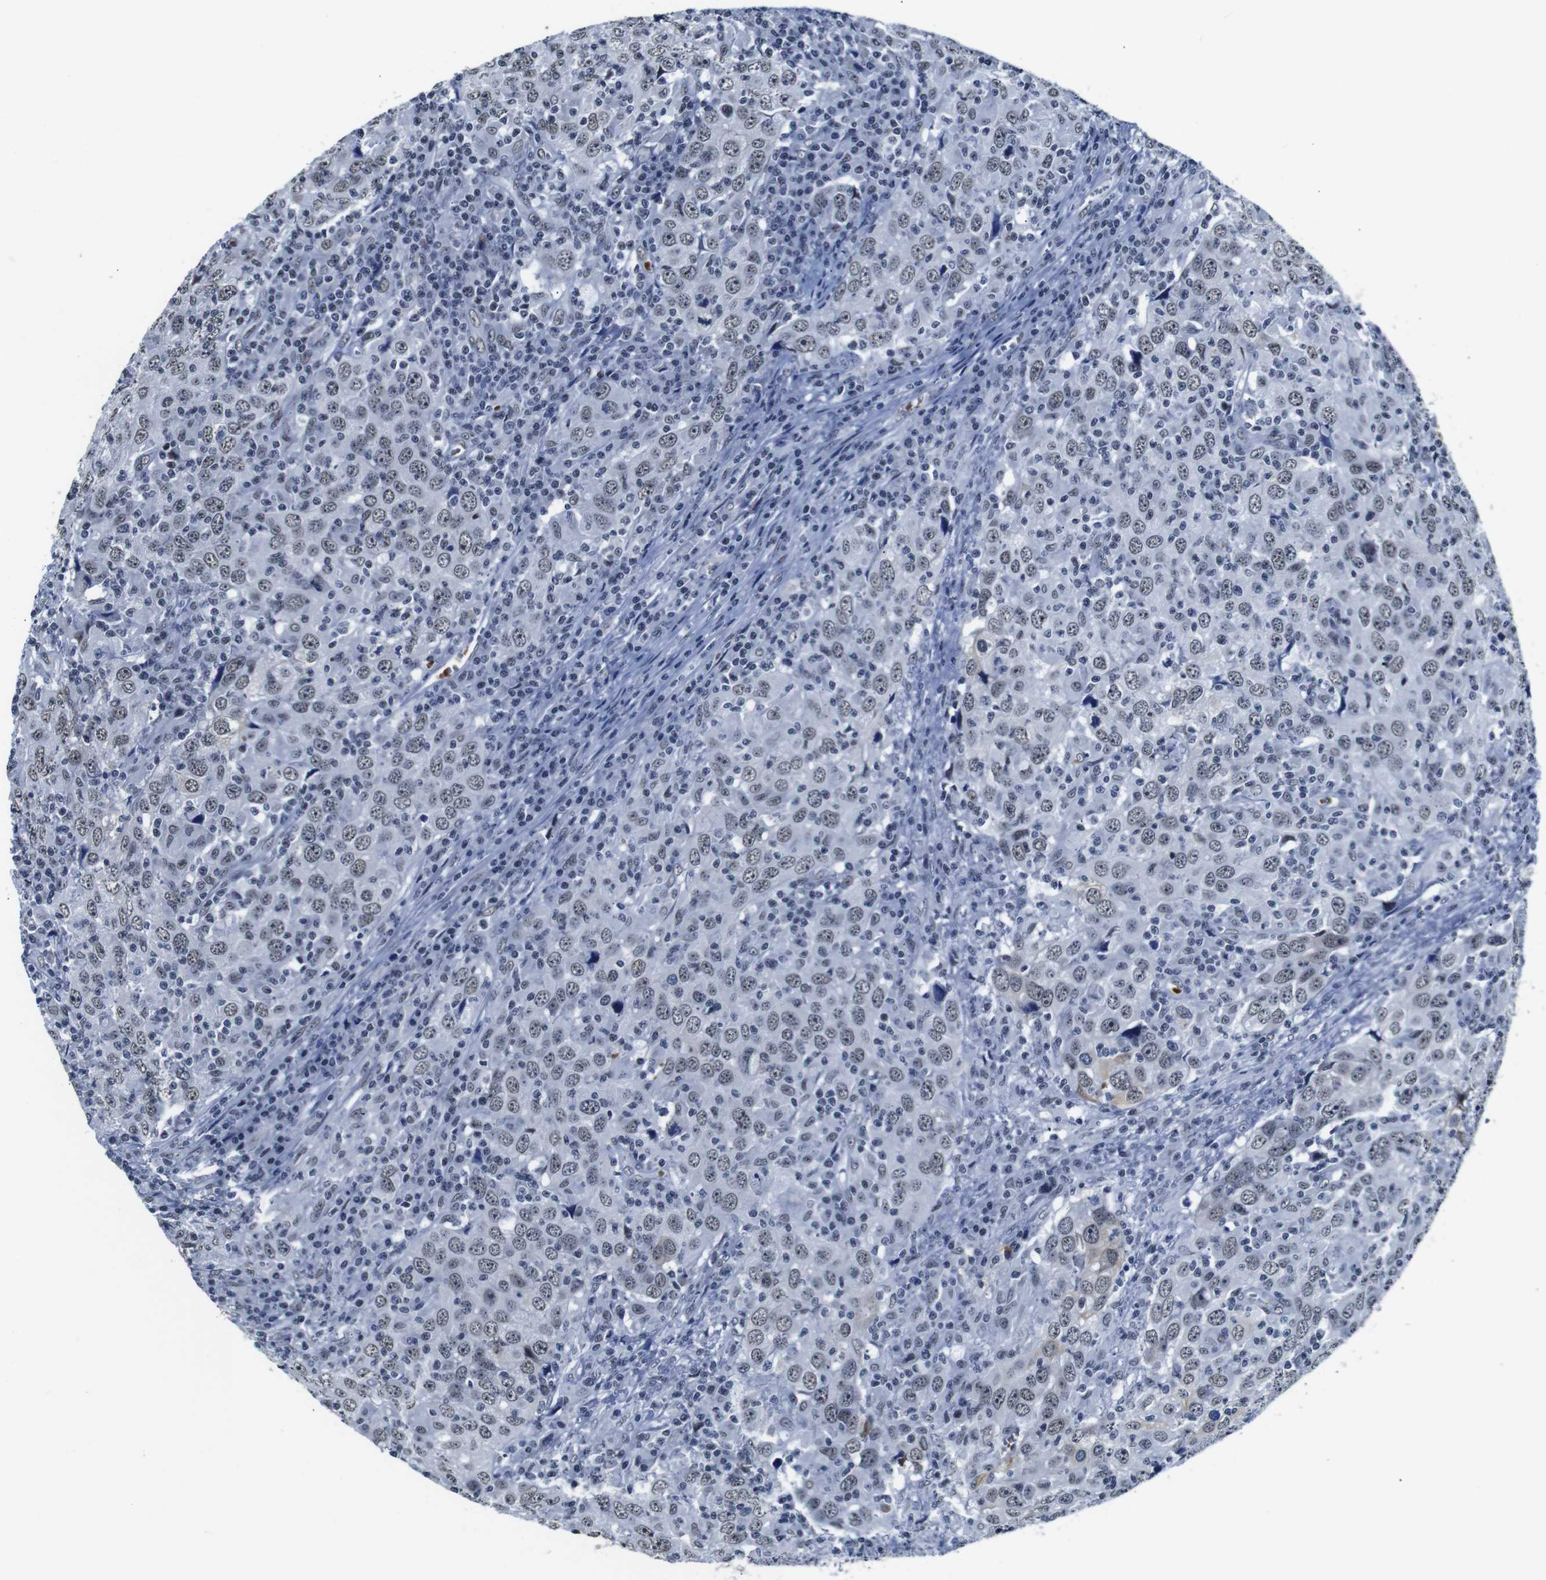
{"staining": {"intensity": "weak", "quantity": "25%-75%", "location": "nuclear"}, "tissue": "head and neck cancer", "cell_type": "Tumor cells", "image_type": "cancer", "snomed": [{"axis": "morphology", "description": "Adenocarcinoma, NOS"}, {"axis": "topography", "description": "Salivary gland"}, {"axis": "topography", "description": "Head-Neck"}], "caption": "Human head and neck cancer (adenocarcinoma) stained for a protein (brown) displays weak nuclear positive expression in approximately 25%-75% of tumor cells.", "gene": "ILDR2", "patient": {"sex": "female", "age": 65}}